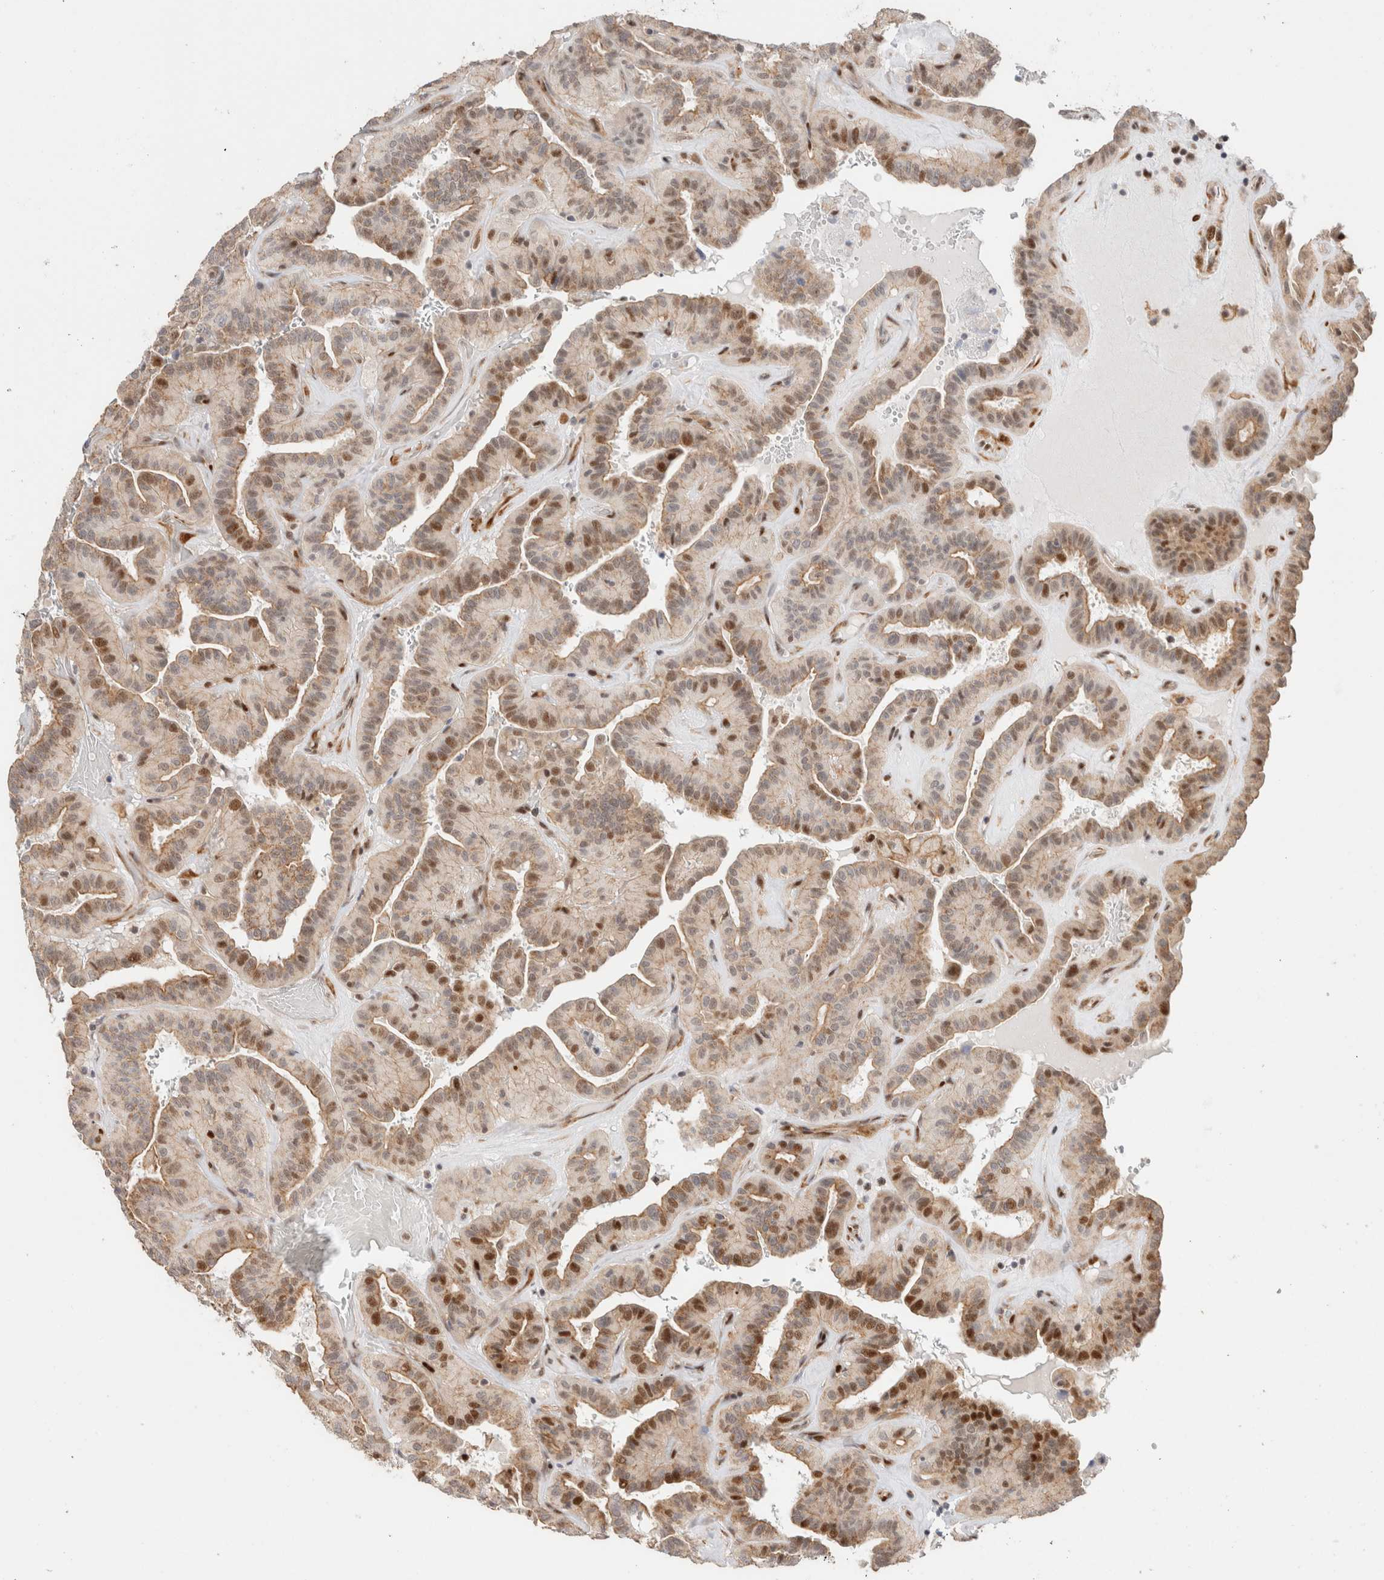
{"staining": {"intensity": "moderate", "quantity": "25%-75%", "location": "cytoplasmic/membranous,nuclear"}, "tissue": "thyroid cancer", "cell_type": "Tumor cells", "image_type": "cancer", "snomed": [{"axis": "morphology", "description": "Papillary adenocarcinoma, NOS"}, {"axis": "topography", "description": "Thyroid gland"}], "caption": "Tumor cells demonstrate moderate cytoplasmic/membranous and nuclear expression in approximately 25%-75% of cells in thyroid papillary adenocarcinoma.", "gene": "ID3", "patient": {"sex": "male", "age": 77}}